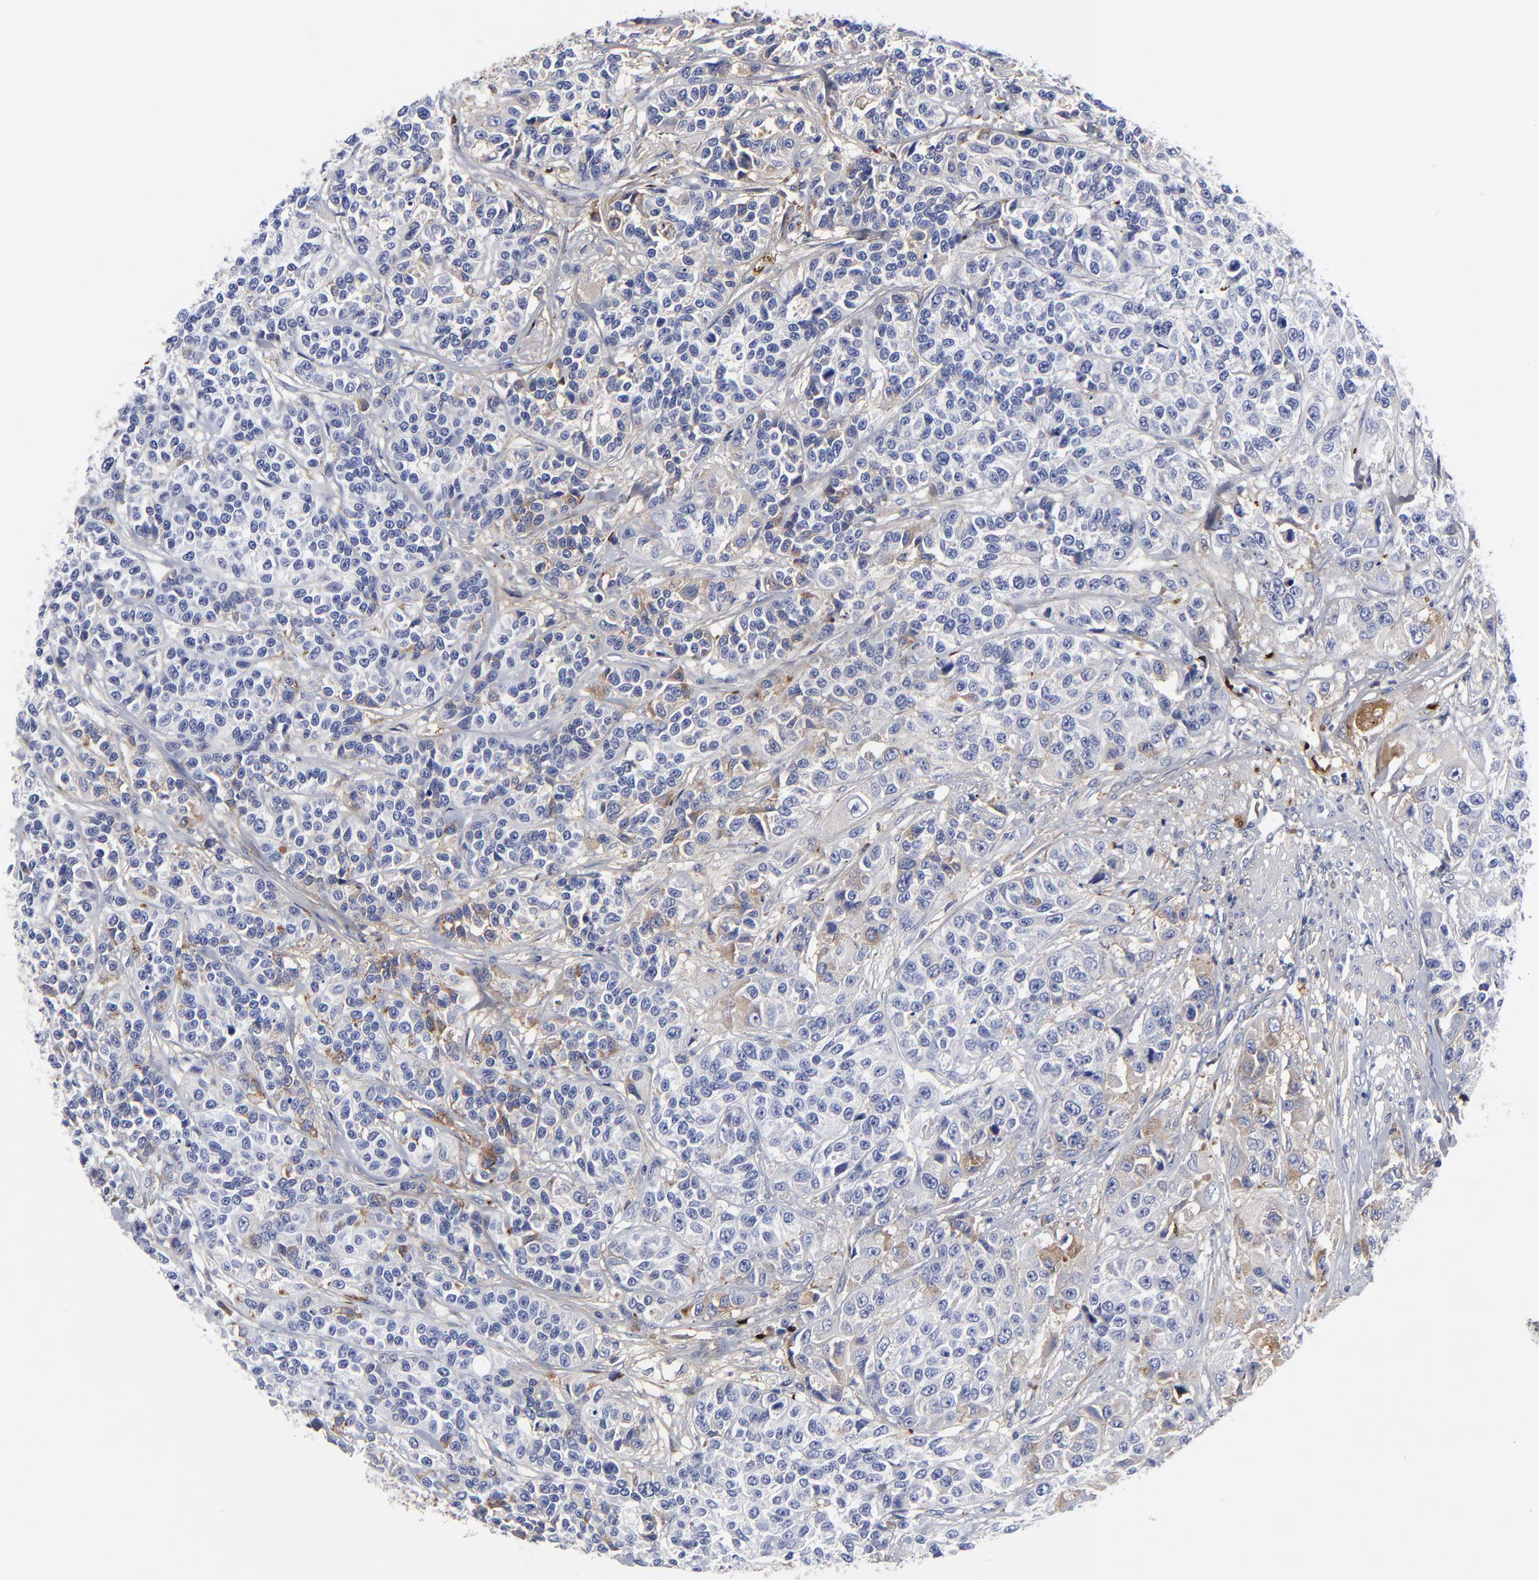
{"staining": {"intensity": "moderate", "quantity": "<25%", "location": "cytoplasmic/membranous"}, "tissue": "urothelial cancer", "cell_type": "Tumor cells", "image_type": "cancer", "snomed": [{"axis": "morphology", "description": "Urothelial carcinoma, High grade"}, {"axis": "topography", "description": "Urinary bladder"}], "caption": "Protein staining of urothelial cancer tissue demonstrates moderate cytoplasmic/membranous expression in approximately <25% of tumor cells.", "gene": "DCN", "patient": {"sex": "female", "age": 81}}